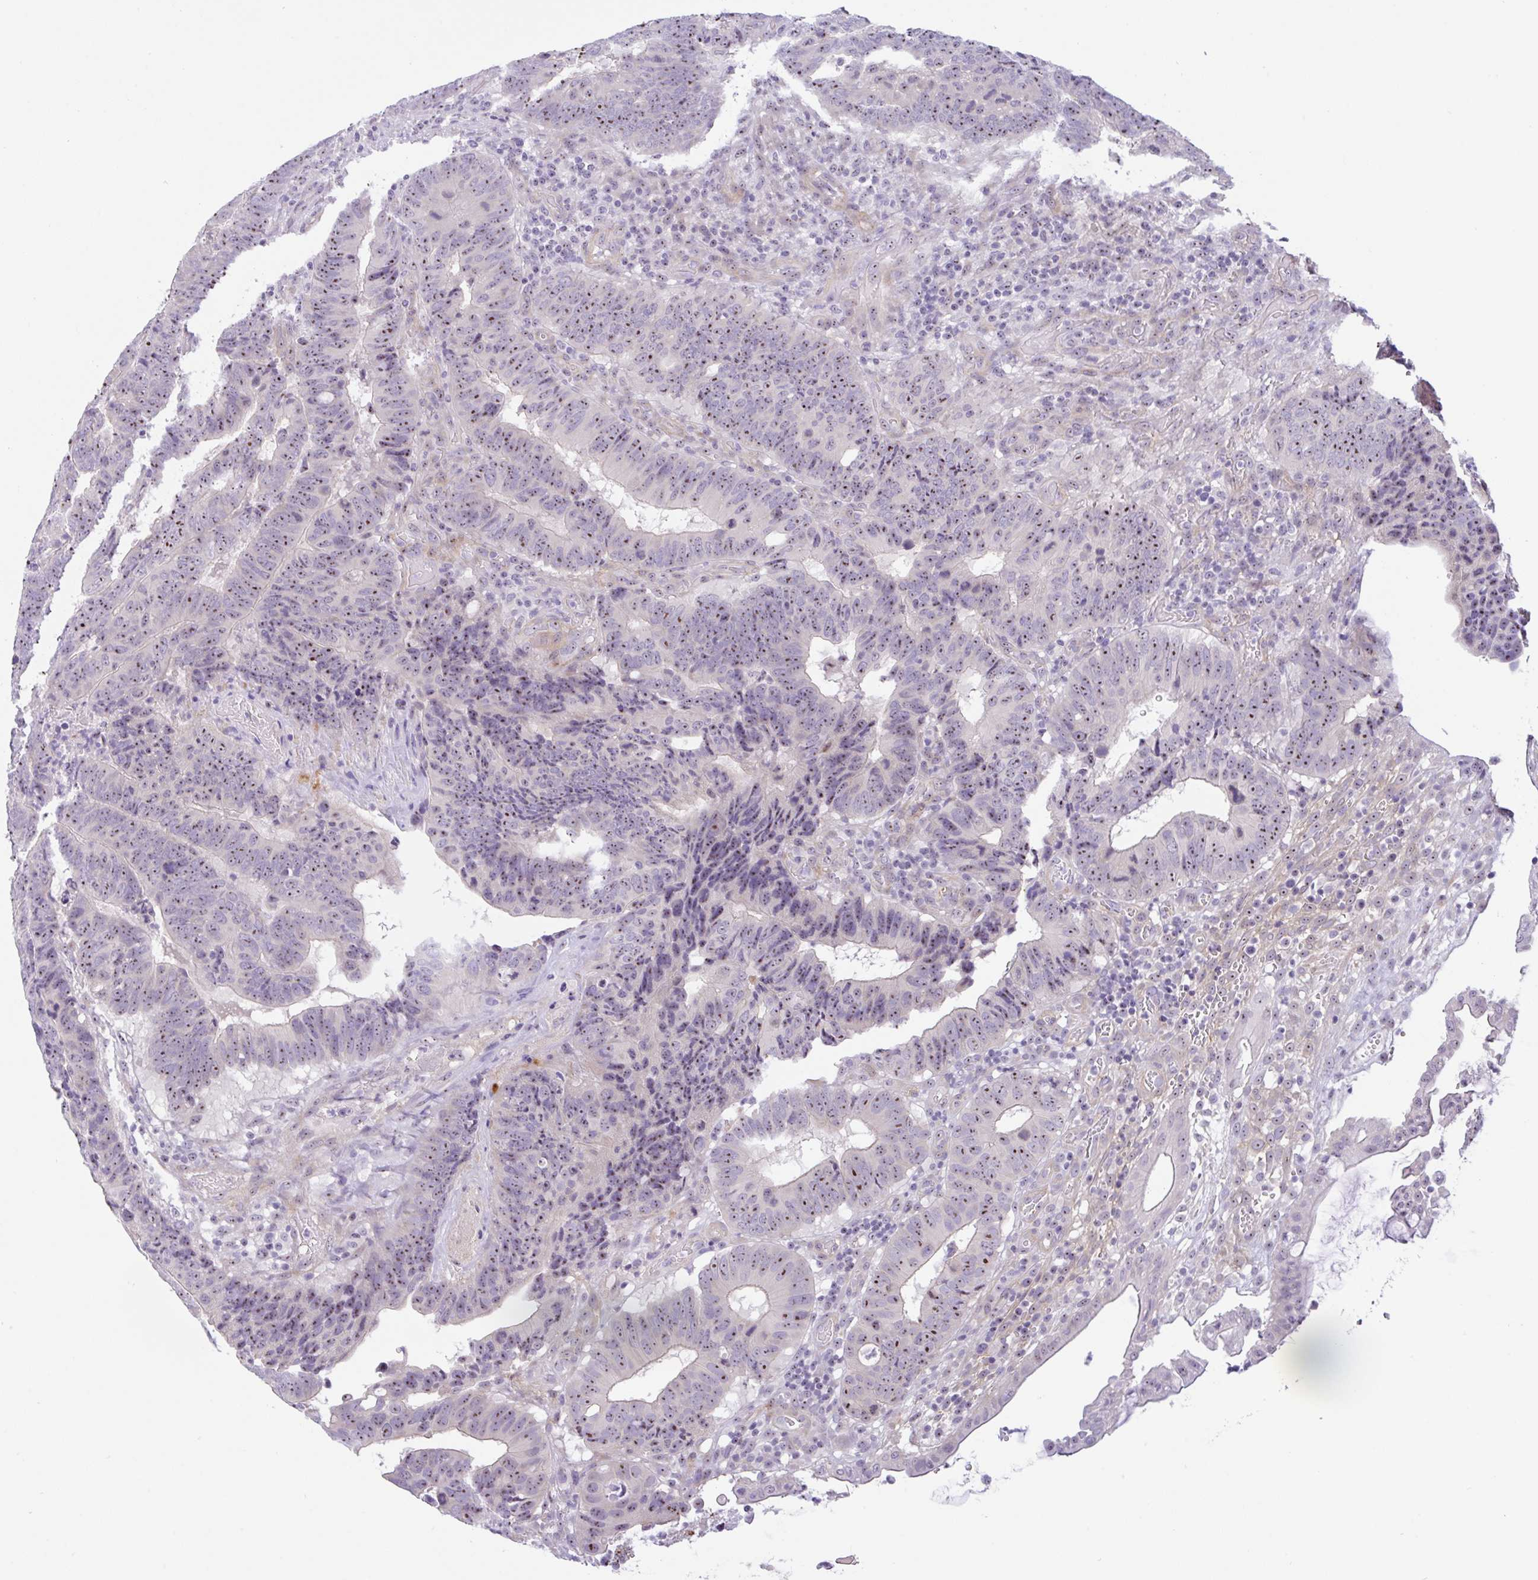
{"staining": {"intensity": "moderate", "quantity": ">75%", "location": "nuclear"}, "tissue": "colorectal cancer", "cell_type": "Tumor cells", "image_type": "cancer", "snomed": [{"axis": "morphology", "description": "Adenocarcinoma, NOS"}, {"axis": "topography", "description": "Colon"}], "caption": "Immunohistochemistry (IHC) staining of adenocarcinoma (colorectal), which demonstrates medium levels of moderate nuclear positivity in approximately >75% of tumor cells indicating moderate nuclear protein positivity. The staining was performed using DAB (brown) for protein detection and nuclei were counterstained in hematoxylin (blue).", "gene": "MXRA8", "patient": {"sex": "male", "age": 62}}